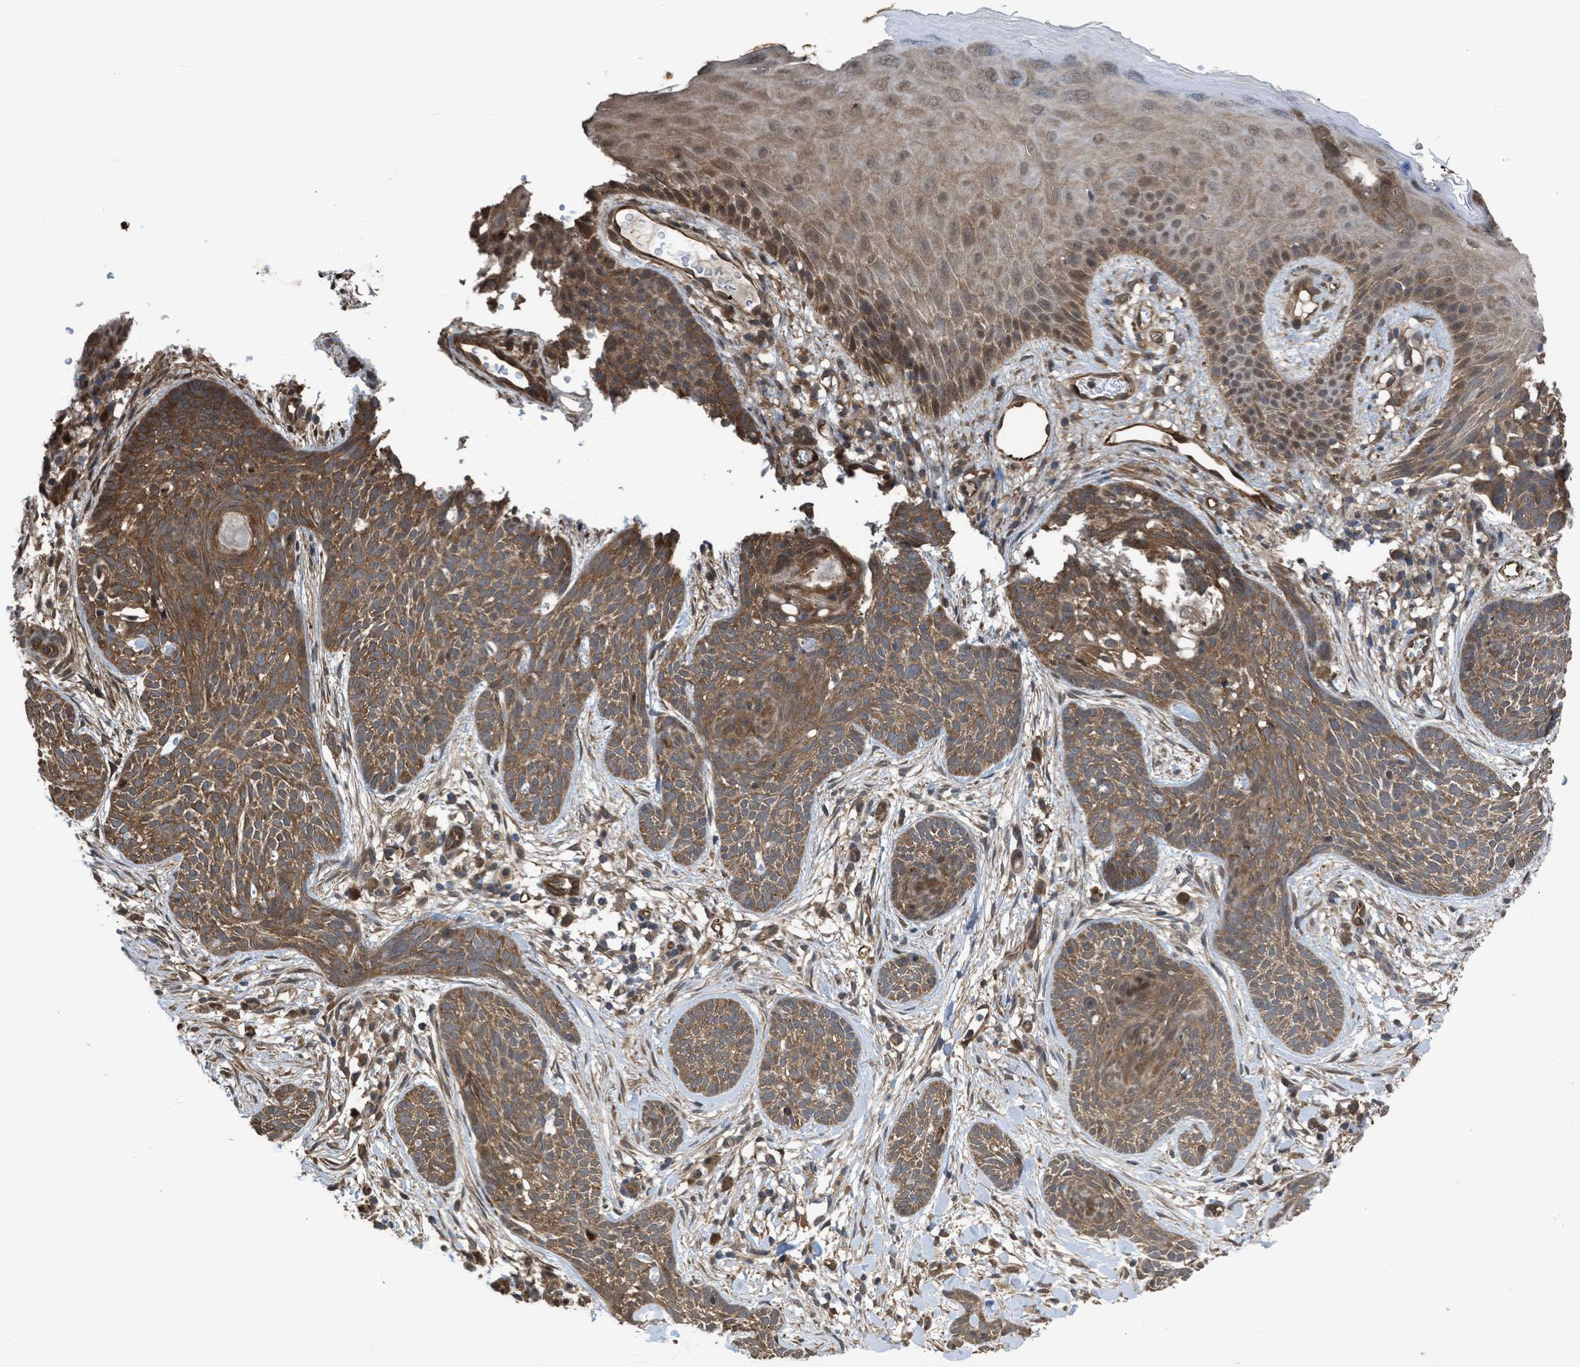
{"staining": {"intensity": "moderate", "quantity": ">75%", "location": "cytoplasmic/membranous"}, "tissue": "skin cancer", "cell_type": "Tumor cells", "image_type": "cancer", "snomed": [{"axis": "morphology", "description": "Basal cell carcinoma"}, {"axis": "topography", "description": "Skin"}], "caption": "A micrograph of skin basal cell carcinoma stained for a protein demonstrates moderate cytoplasmic/membranous brown staining in tumor cells.", "gene": "YWHAG", "patient": {"sex": "female", "age": 59}}